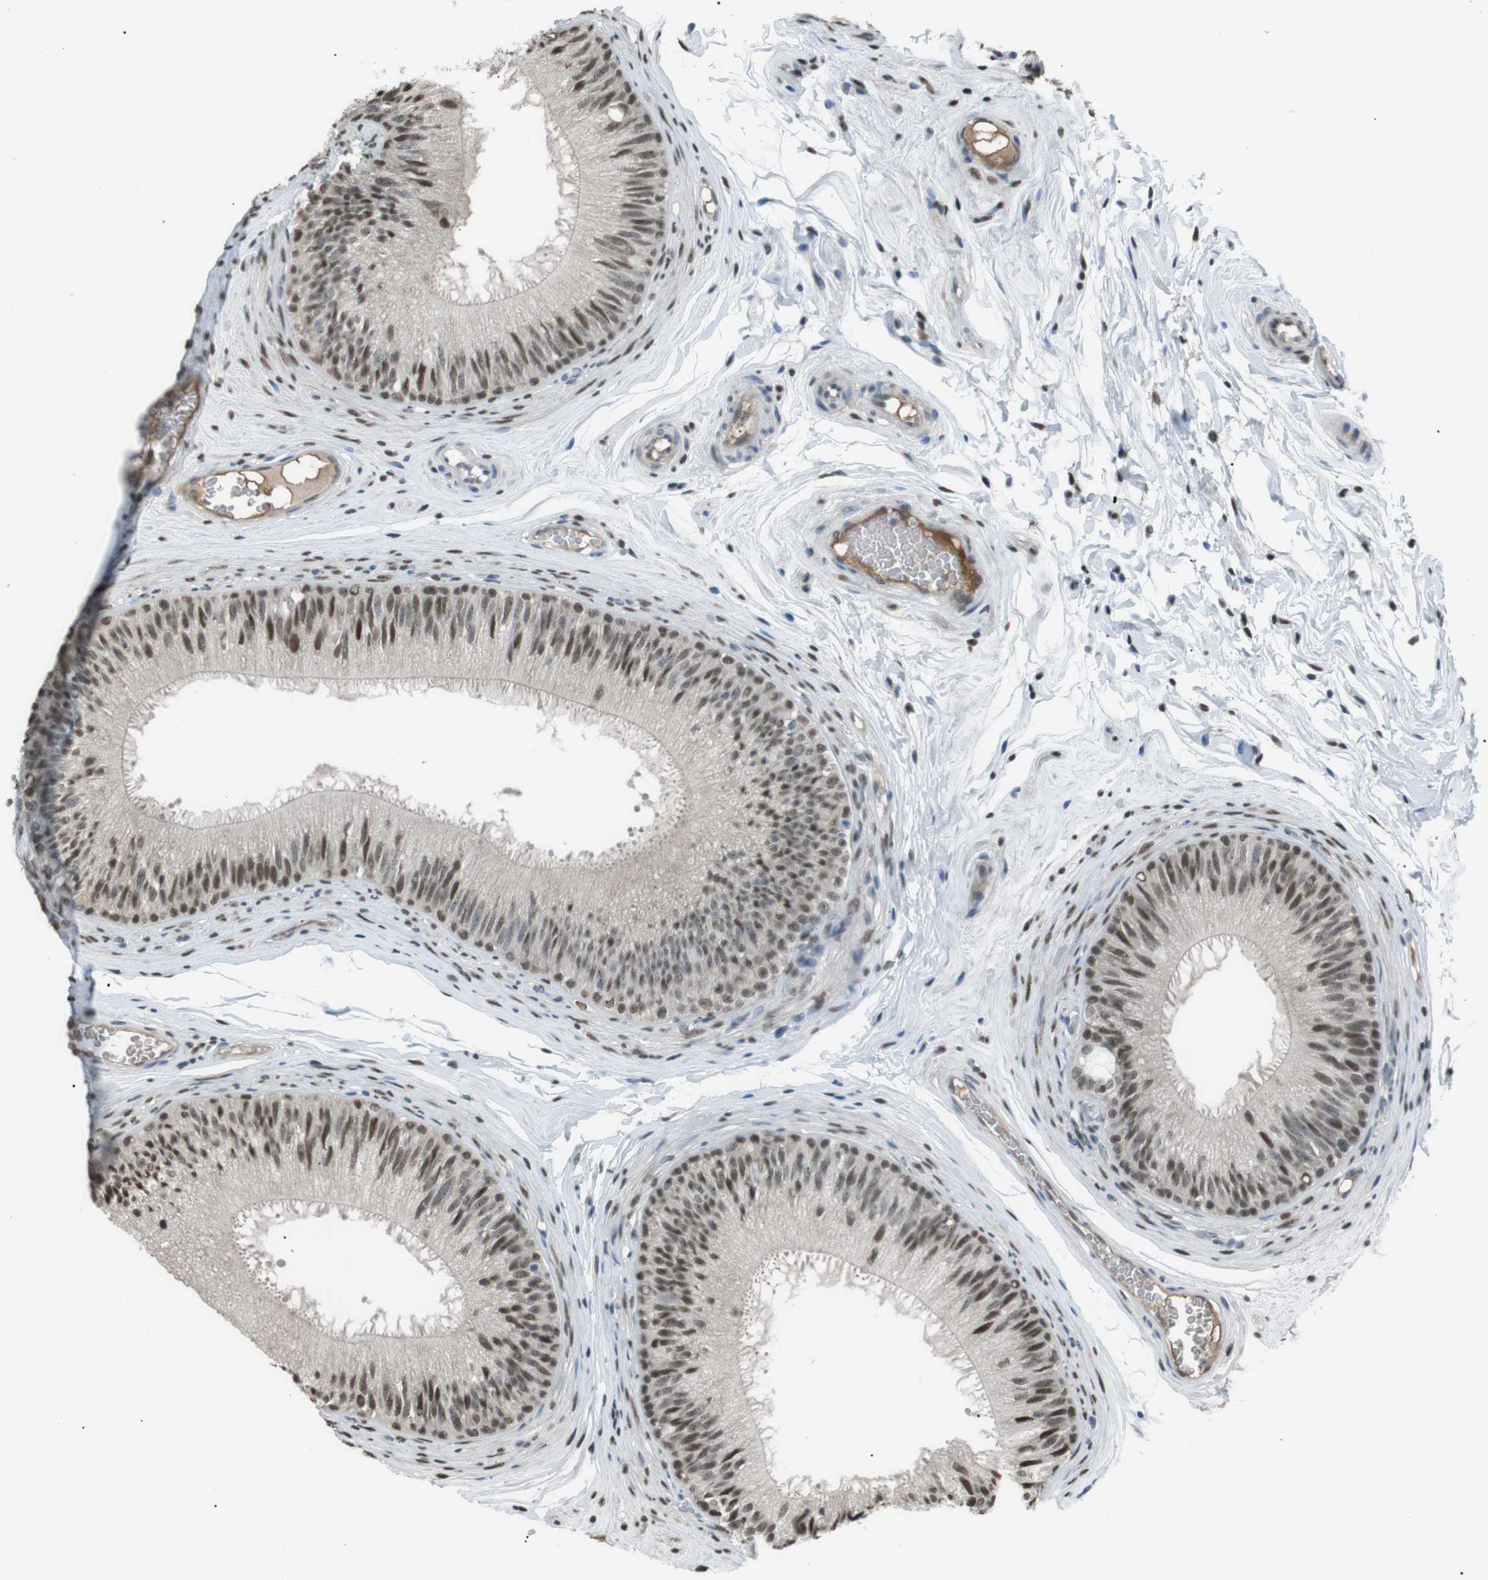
{"staining": {"intensity": "moderate", "quantity": ">75%", "location": "nuclear"}, "tissue": "epididymis", "cell_type": "Glandular cells", "image_type": "normal", "snomed": [{"axis": "morphology", "description": "Normal tissue, NOS"}, {"axis": "topography", "description": "Testis"}, {"axis": "topography", "description": "Epididymis"}], "caption": "Immunohistochemical staining of benign epididymis shows >75% levels of moderate nuclear protein positivity in about >75% of glandular cells. The staining is performed using DAB brown chromogen to label protein expression. The nuclei are counter-stained blue using hematoxylin.", "gene": "SRPK2", "patient": {"sex": "male", "age": 36}}